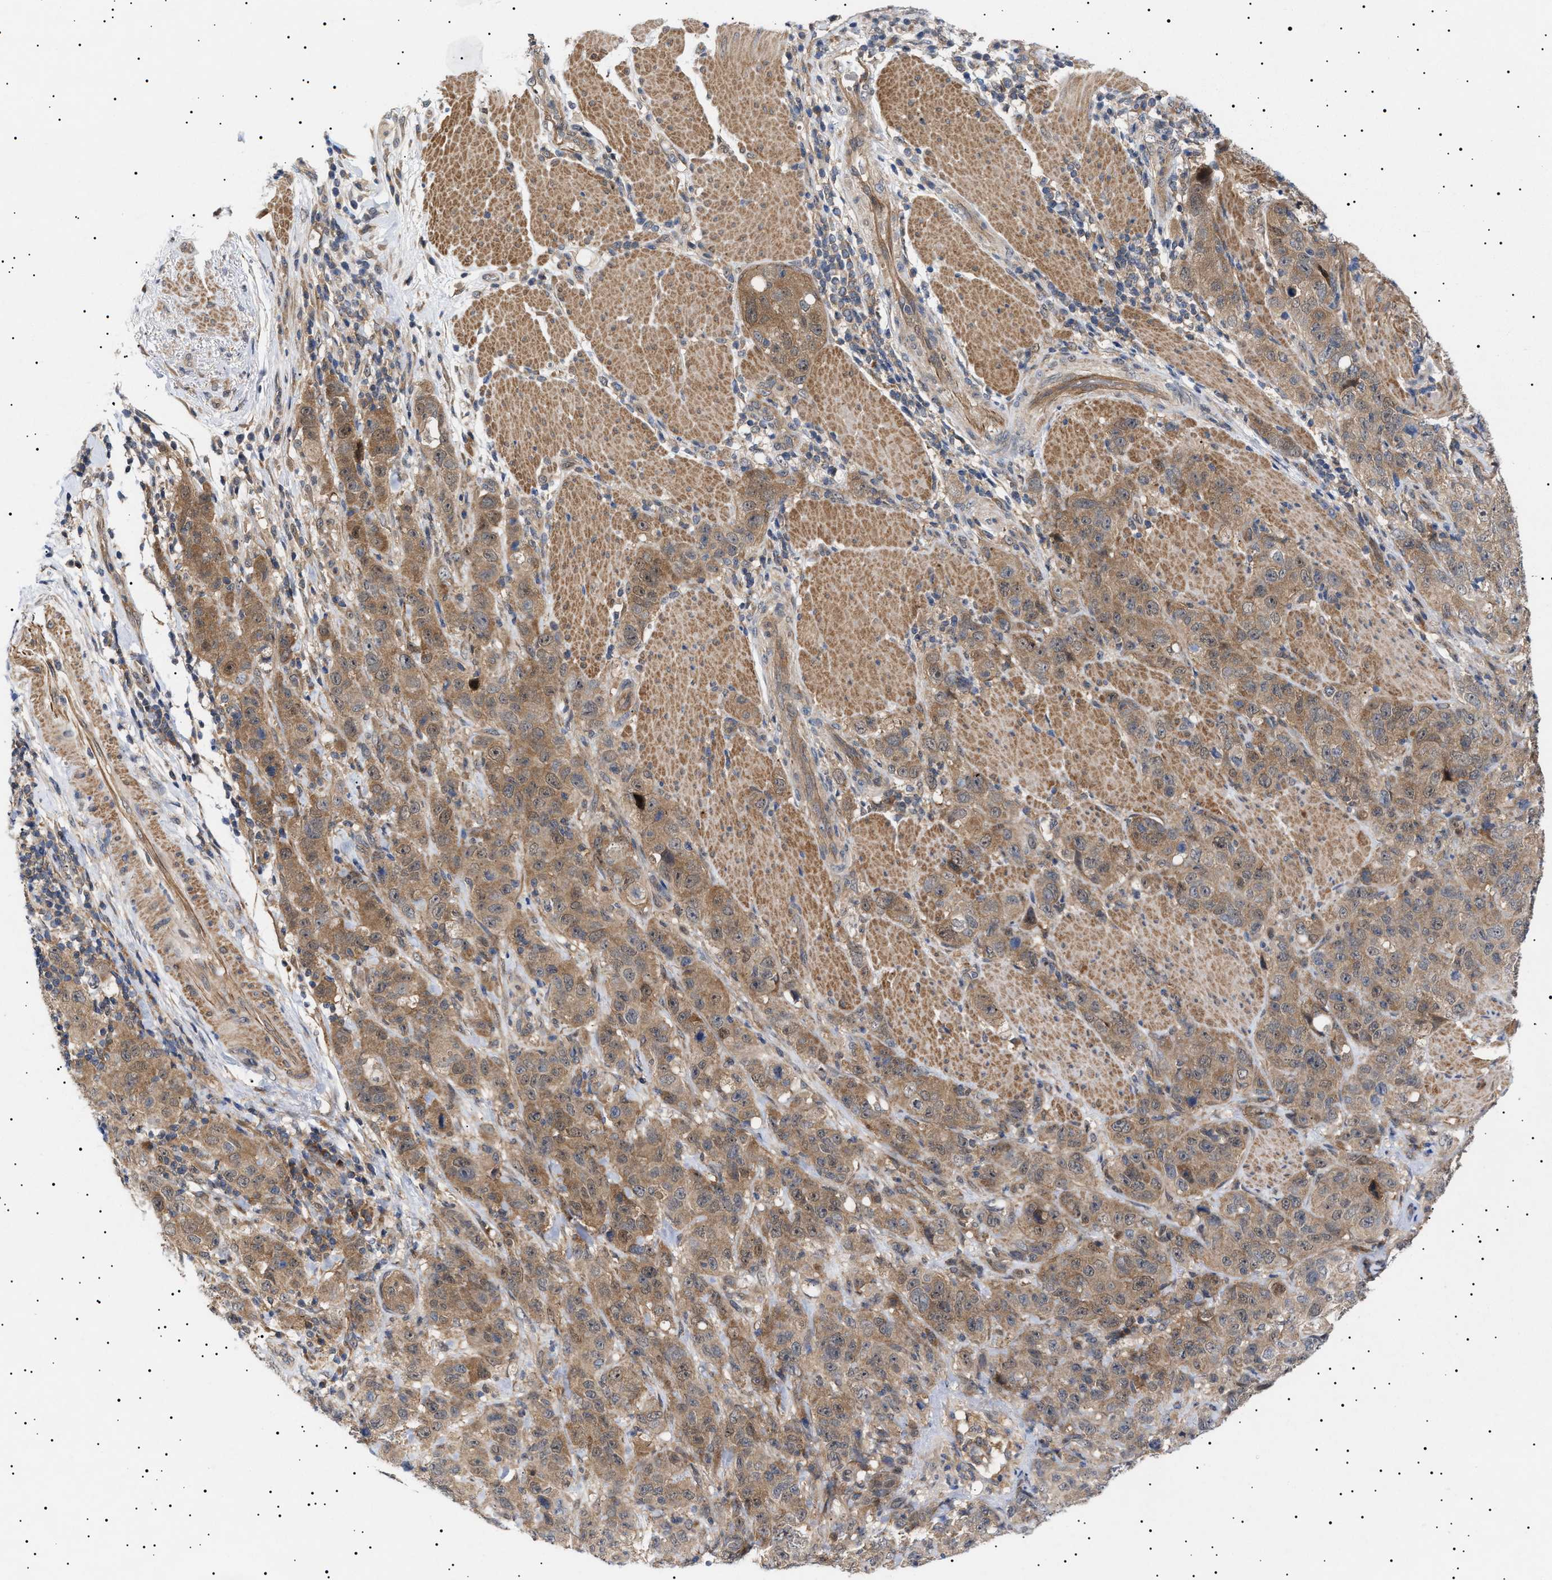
{"staining": {"intensity": "weak", "quantity": ">75%", "location": "cytoplasmic/membranous"}, "tissue": "stomach cancer", "cell_type": "Tumor cells", "image_type": "cancer", "snomed": [{"axis": "morphology", "description": "Adenocarcinoma, NOS"}, {"axis": "topography", "description": "Stomach"}], "caption": "Stomach cancer (adenocarcinoma) stained with DAB (3,3'-diaminobenzidine) immunohistochemistry reveals low levels of weak cytoplasmic/membranous staining in about >75% of tumor cells.", "gene": "NPLOC4", "patient": {"sex": "male", "age": 48}}